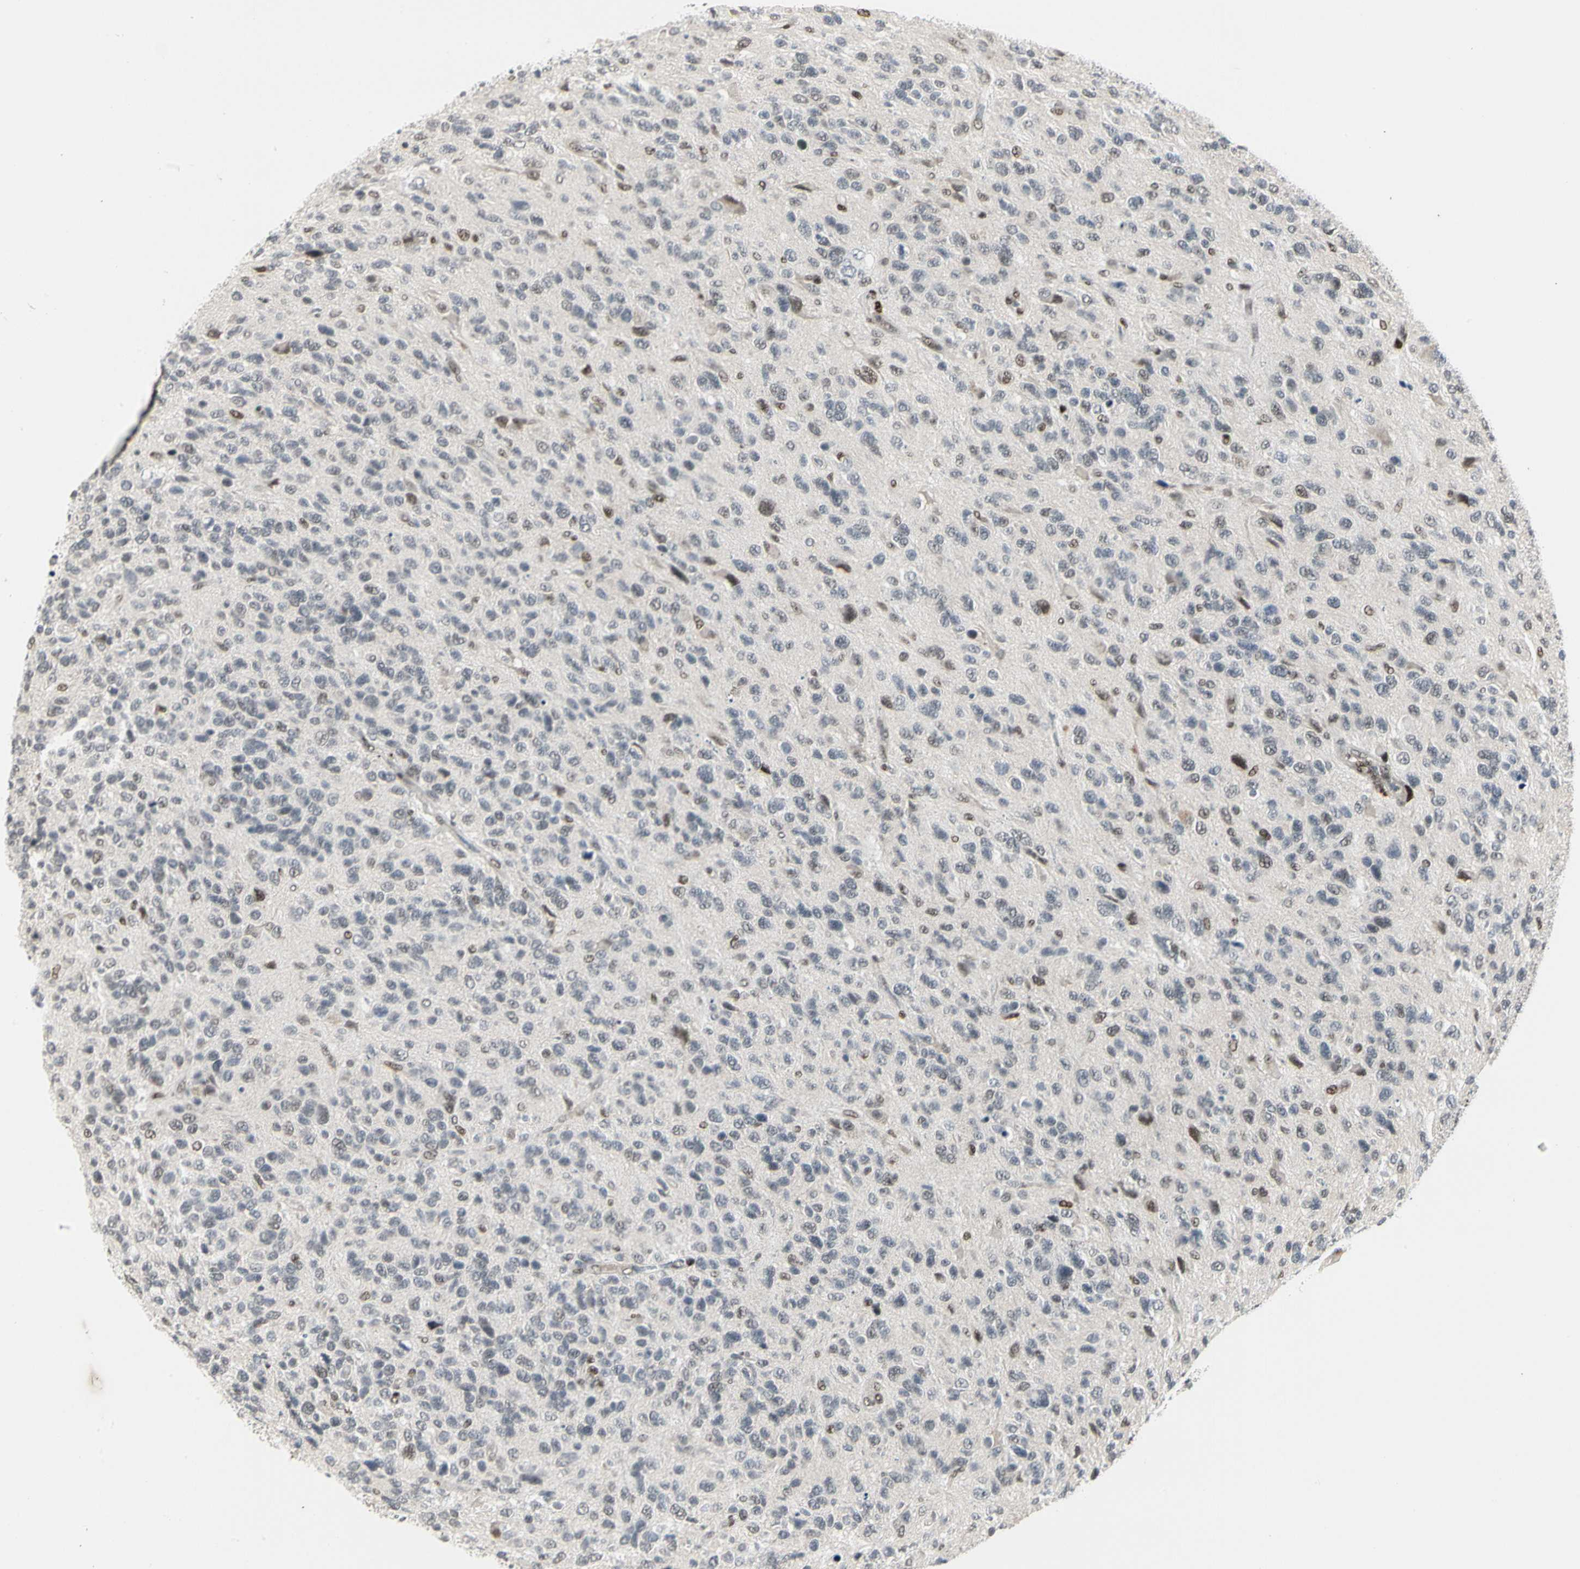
{"staining": {"intensity": "moderate", "quantity": "<25%", "location": "nuclear"}, "tissue": "glioma", "cell_type": "Tumor cells", "image_type": "cancer", "snomed": [{"axis": "morphology", "description": "Glioma, malignant, High grade"}, {"axis": "topography", "description": "Brain"}], "caption": "Human high-grade glioma (malignant) stained with a protein marker demonstrates moderate staining in tumor cells.", "gene": "FOXJ2", "patient": {"sex": "female", "age": 58}}